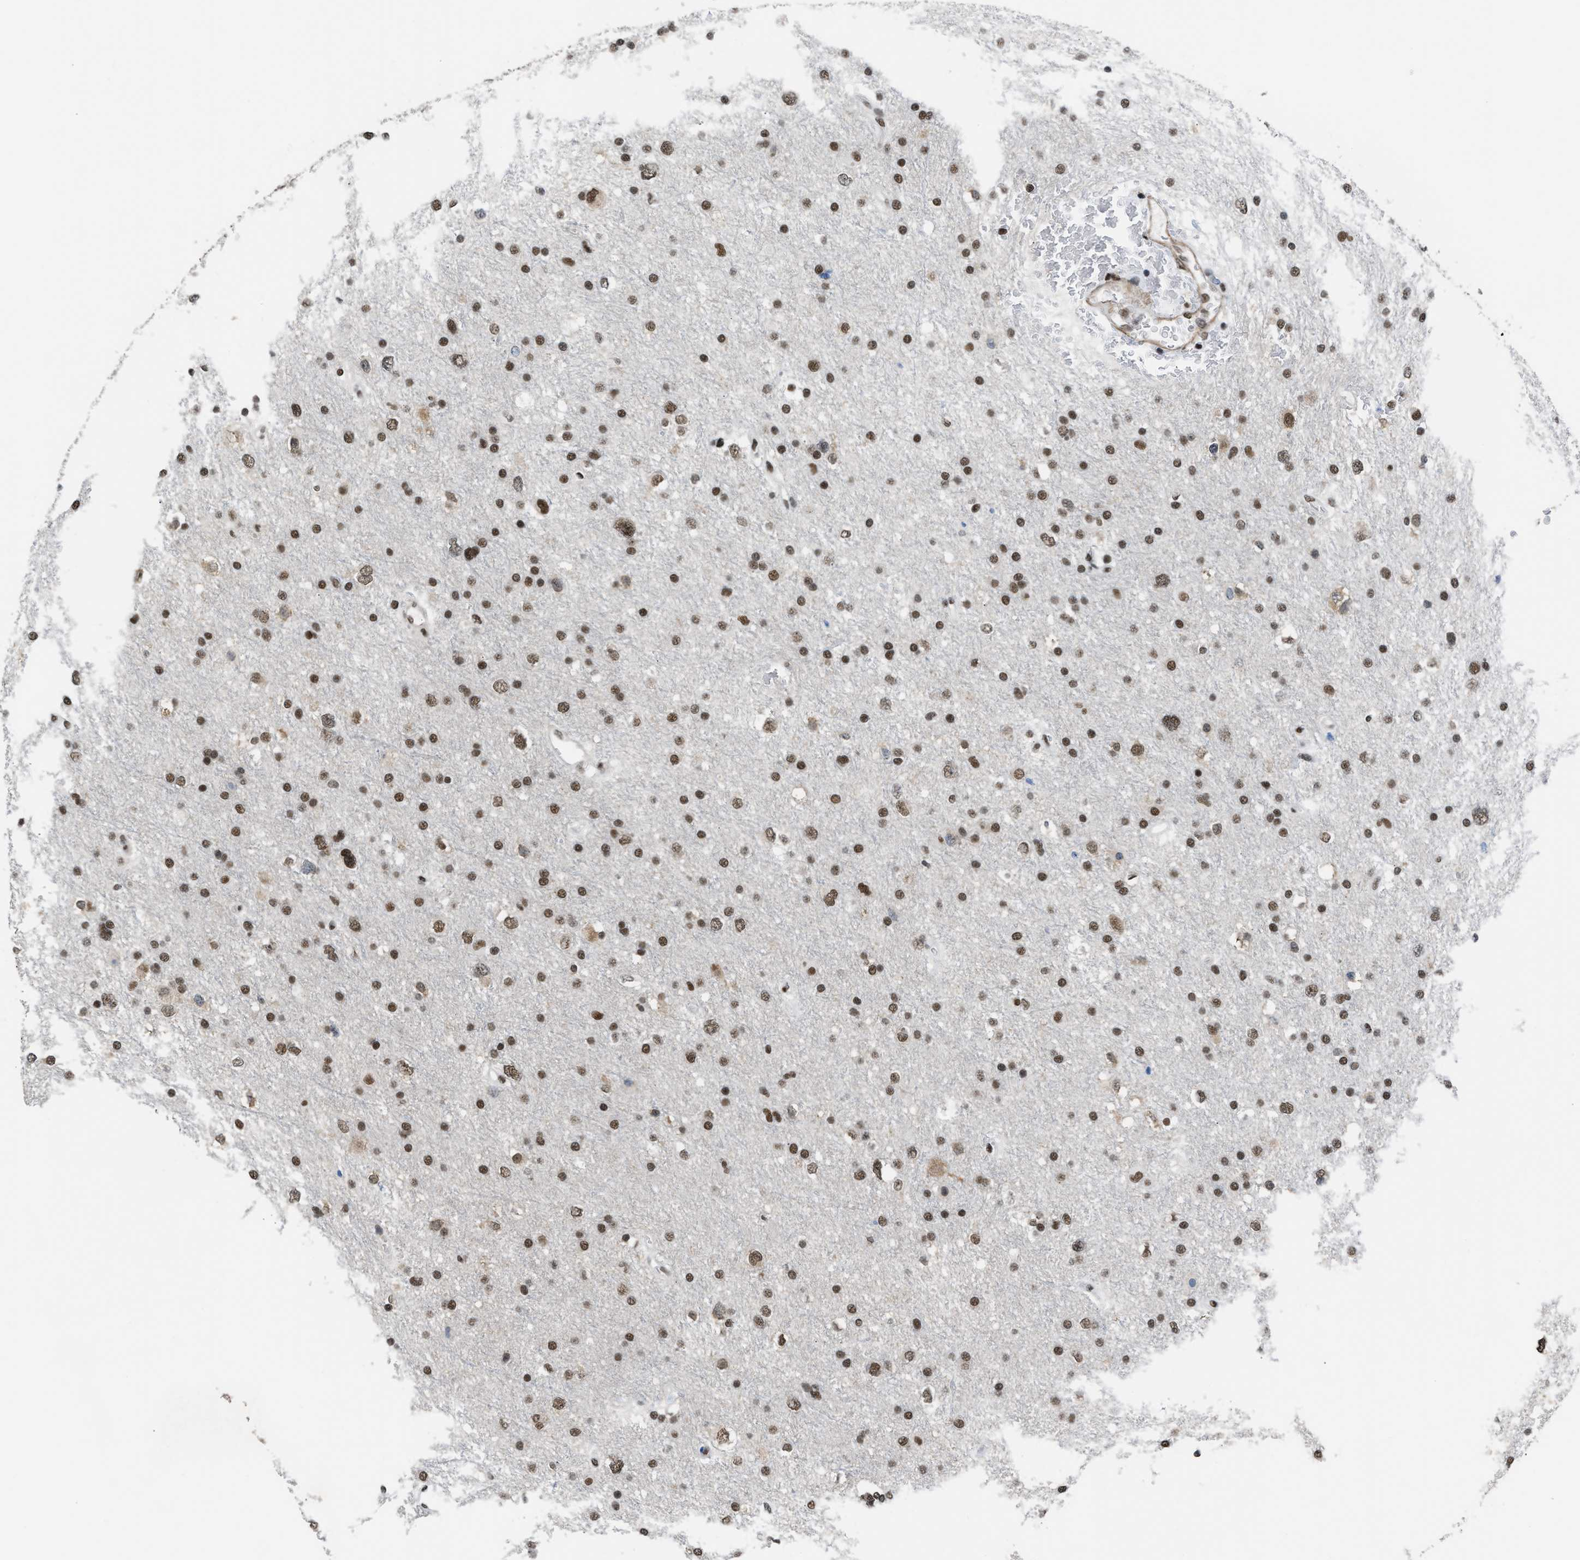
{"staining": {"intensity": "strong", "quantity": ">75%", "location": "nuclear"}, "tissue": "glioma", "cell_type": "Tumor cells", "image_type": "cancer", "snomed": [{"axis": "morphology", "description": "Glioma, malignant, Low grade"}, {"axis": "topography", "description": "Brain"}], "caption": "A brown stain highlights strong nuclear positivity of a protein in malignant glioma (low-grade) tumor cells. (brown staining indicates protein expression, while blue staining denotes nuclei).", "gene": "SCAF4", "patient": {"sex": "female", "age": 37}}